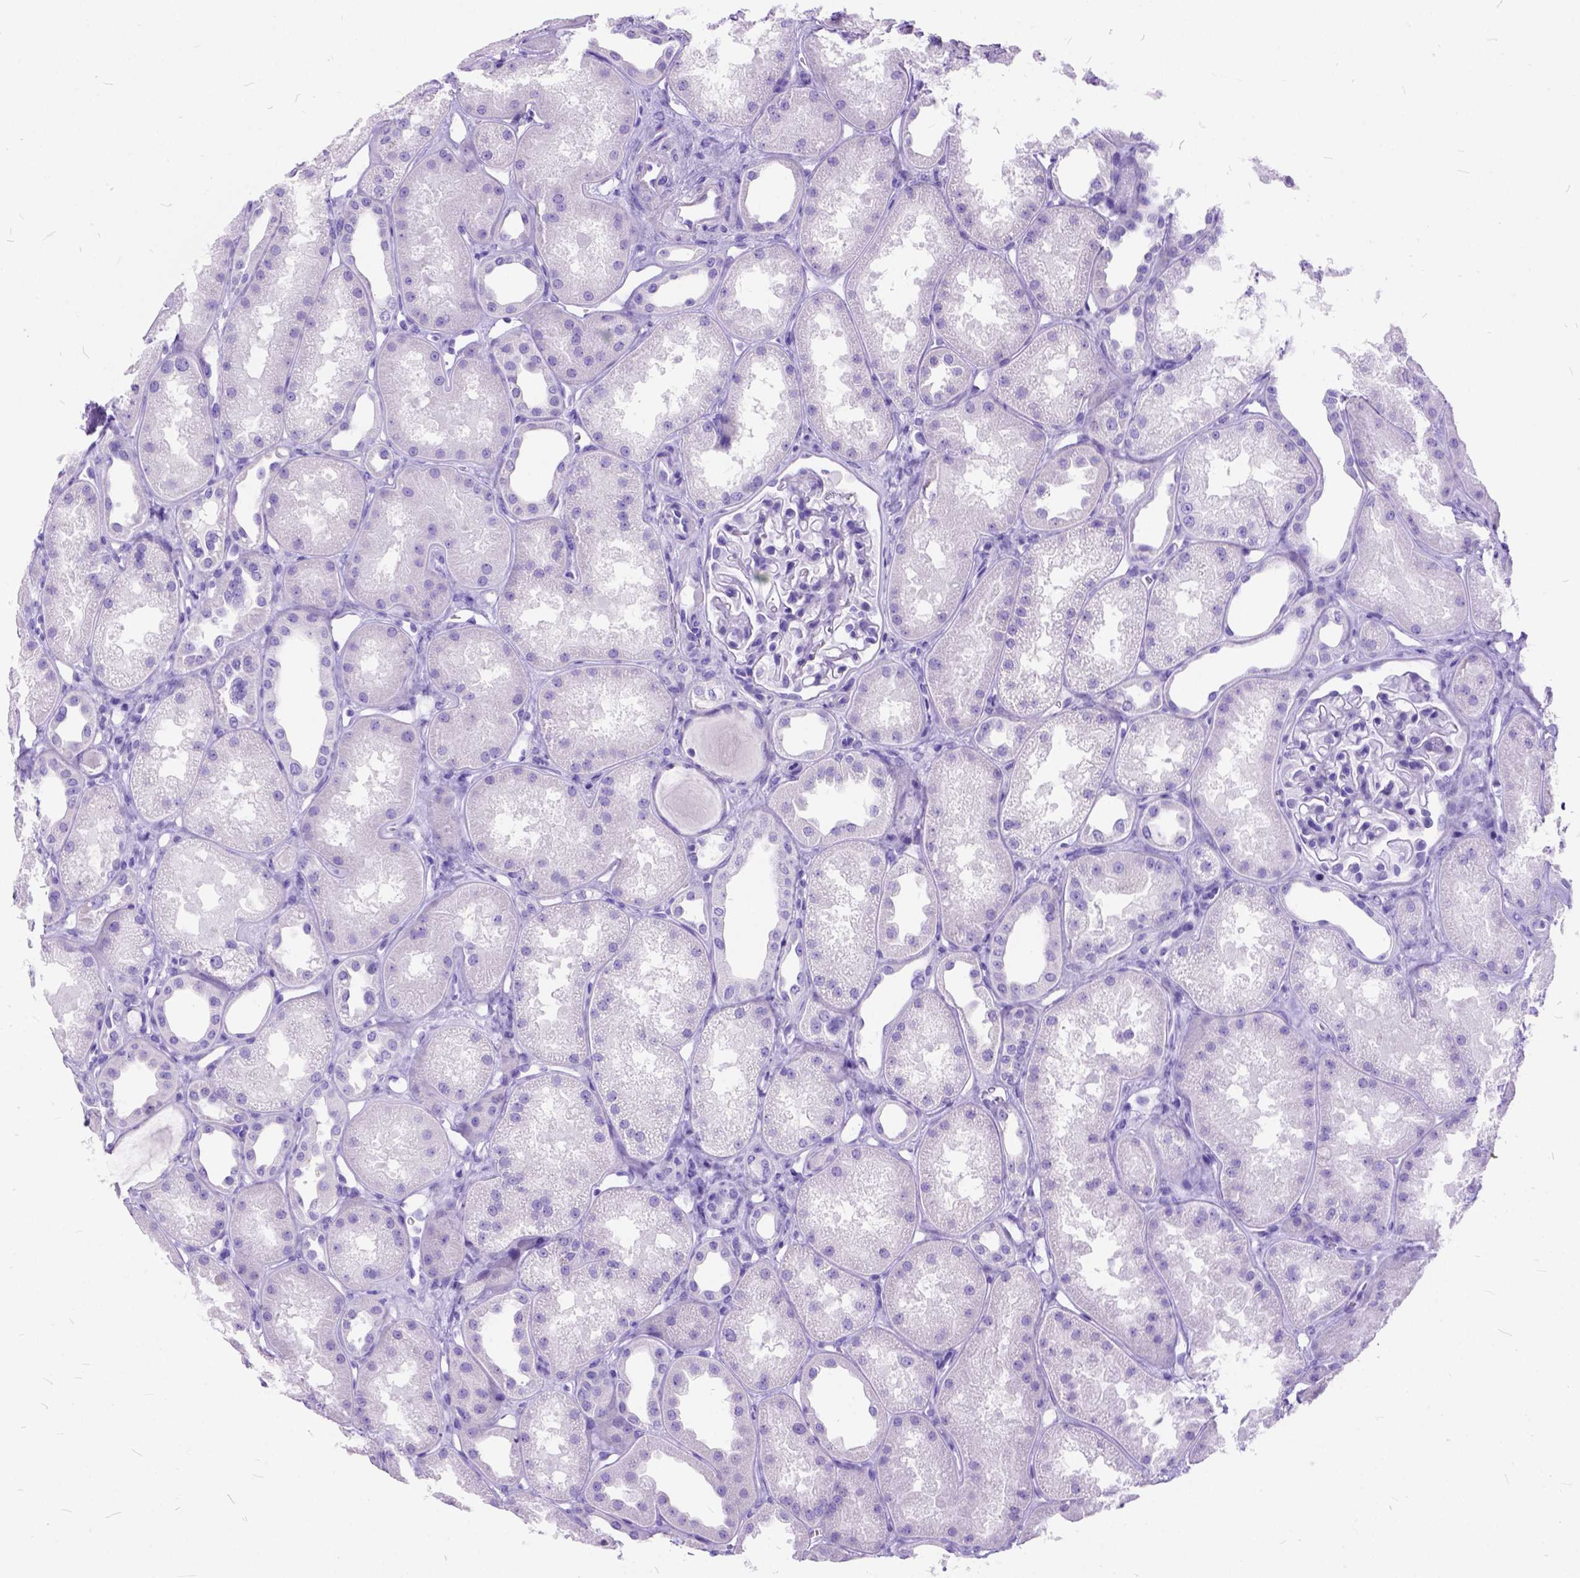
{"staining": {"intensity": "negative", "quantity": "none", "location": "none"}, "tissue": "kidney", "cell_type": "Cells in glomeruli", "image_type": "normal", "snomed": [{"axis": "morphology", "description": "Normal tissue, NOS"}, {"axis": "topography", "description": "Kidney"}], "caption": "Image shows no protein positivity in cells in glomeruli of normal kidney.", "gene": "C1QTNF3", "patient": {"sex": "male", "age": 61}}